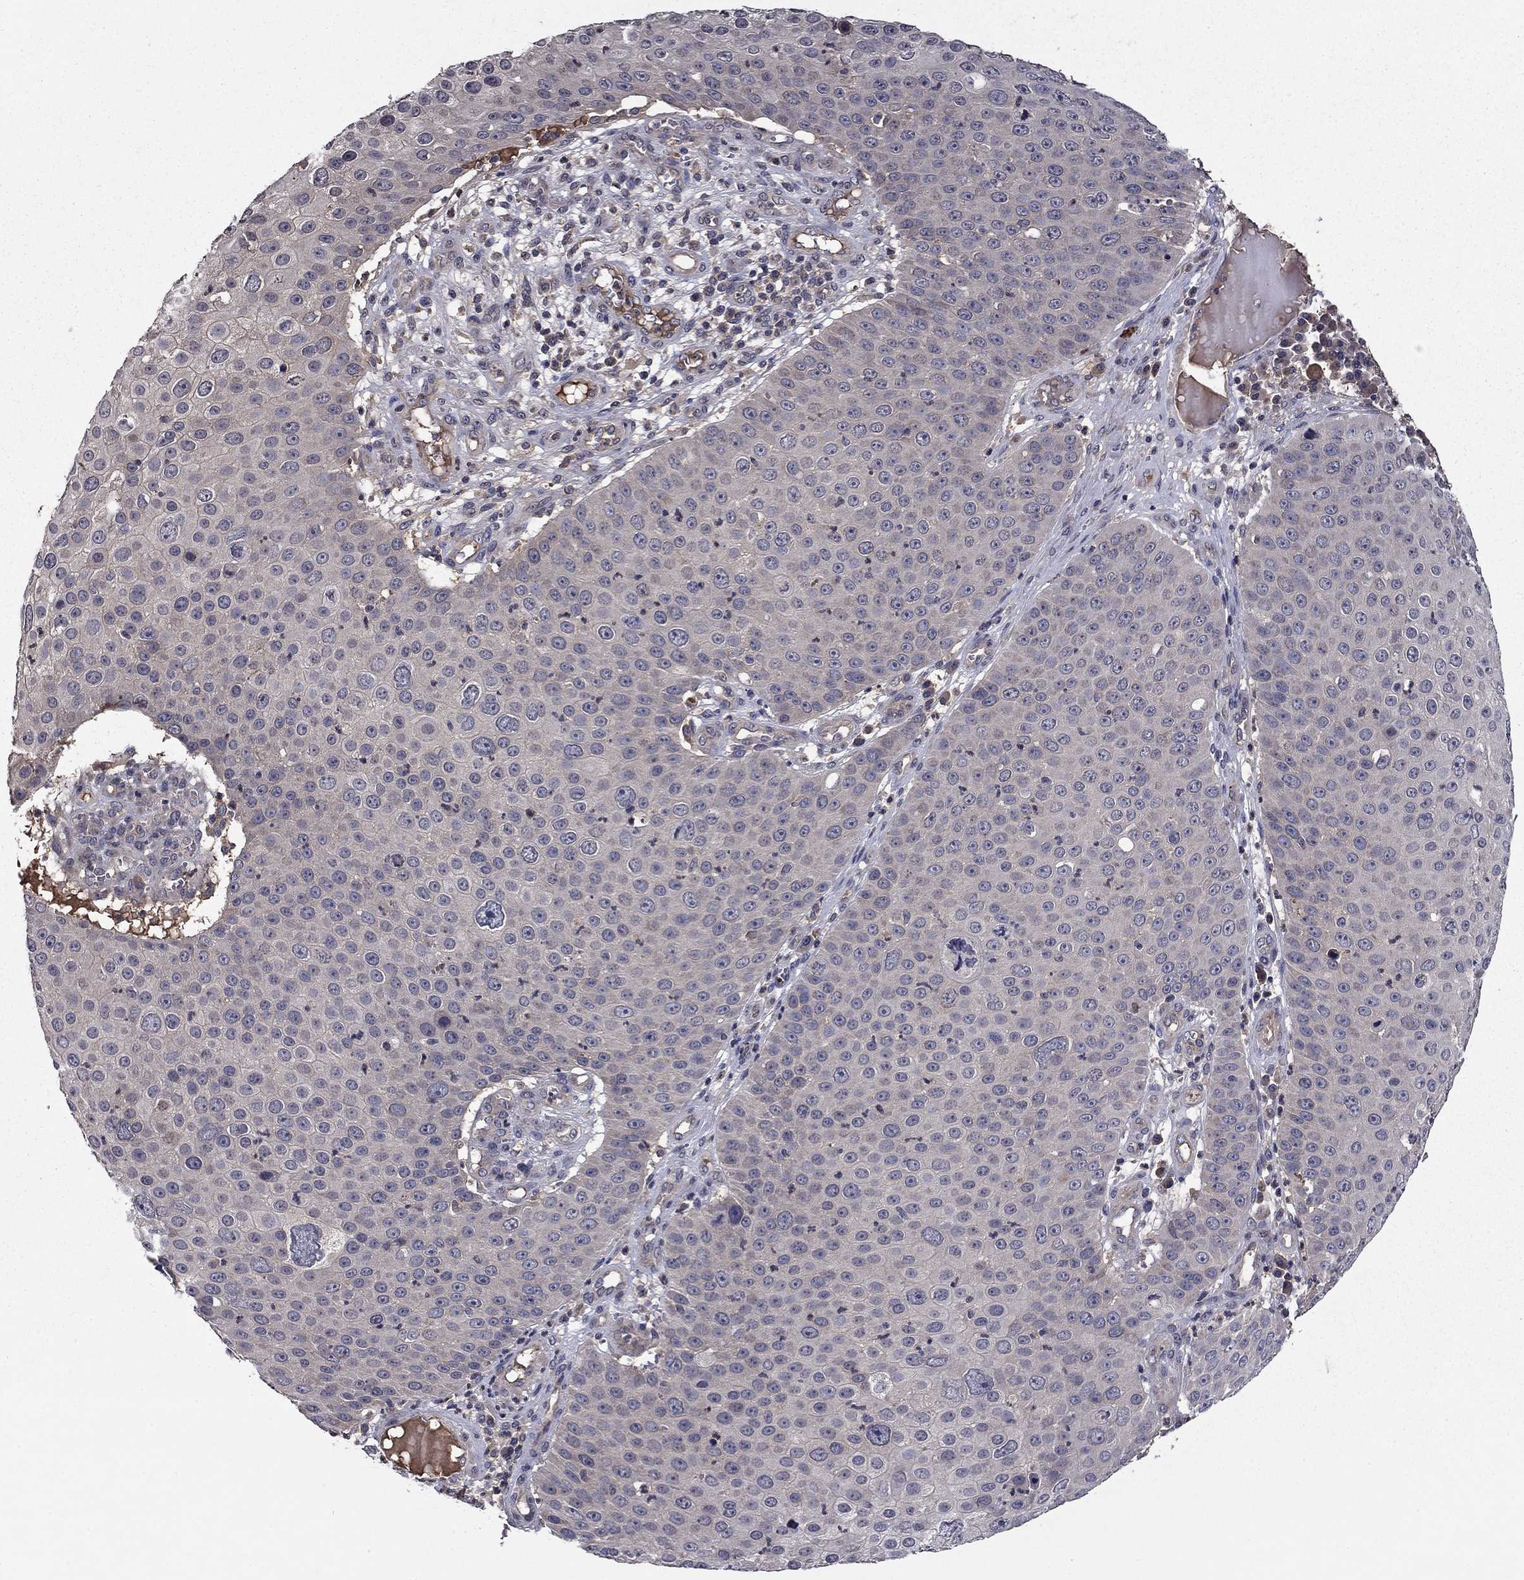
{"staining": {"intensity": "negative", "quantity": "none", "location": "none"}, "tissue": "skin cancer", "cell_type": "Tumor cells", "image_type": "cancer", "snomed": [{"axis": "morphology", "description": "Squamous cell carcinoma, NOS"}, {"axis": "topography", "description": "Skin"}], "caption": "Immunohistochemistry (IHC) micrograph of neoplastic tissue: skin cancer (squamous cell carcinoma) stained with DAB shows no significant protein staining in tumor cells. (DAB immunohistochemistry visualized using brightfield microscopy, high magnification).", "gene": "PROS1", "patient": {"sex": "male", "age": 71}}